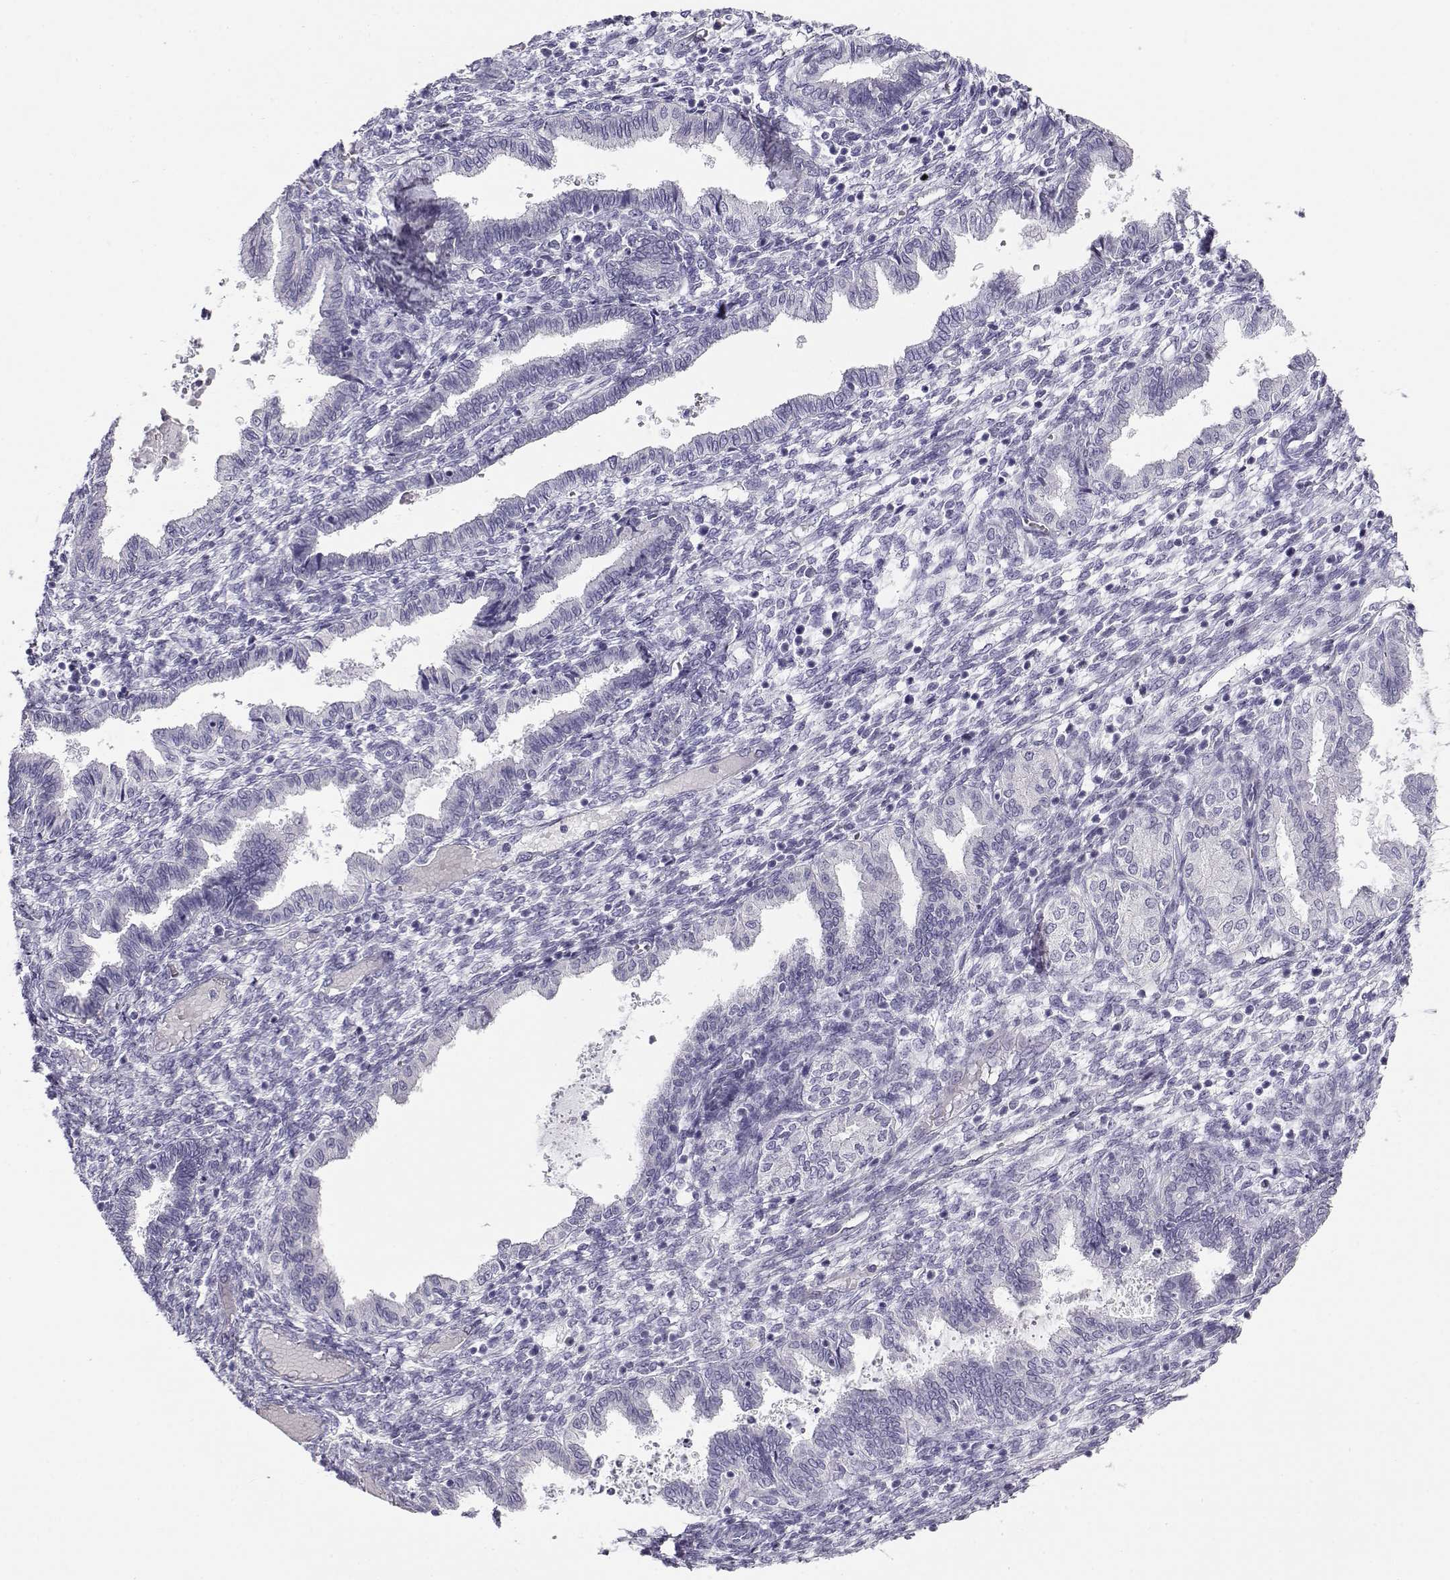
{"staining": {"intensity": "negative", "quantity": "none", "location": "none"}, "tissue": "endometrium", "cell_type": "Cells in endometrial stroma", "image_type": "normal", "snomed": [{"axis": "morphology", "description": "Normal tissue, NOS"}, {"axis": "topography", "description": "Endometrium"}], "caption": "Immunohistochemical staining of unremarkable endometrium demonstrates no significant positivity in cells in endometrial stroma.", "gene": "CABS1", "patient": {"sex": "female", "age": 43}}